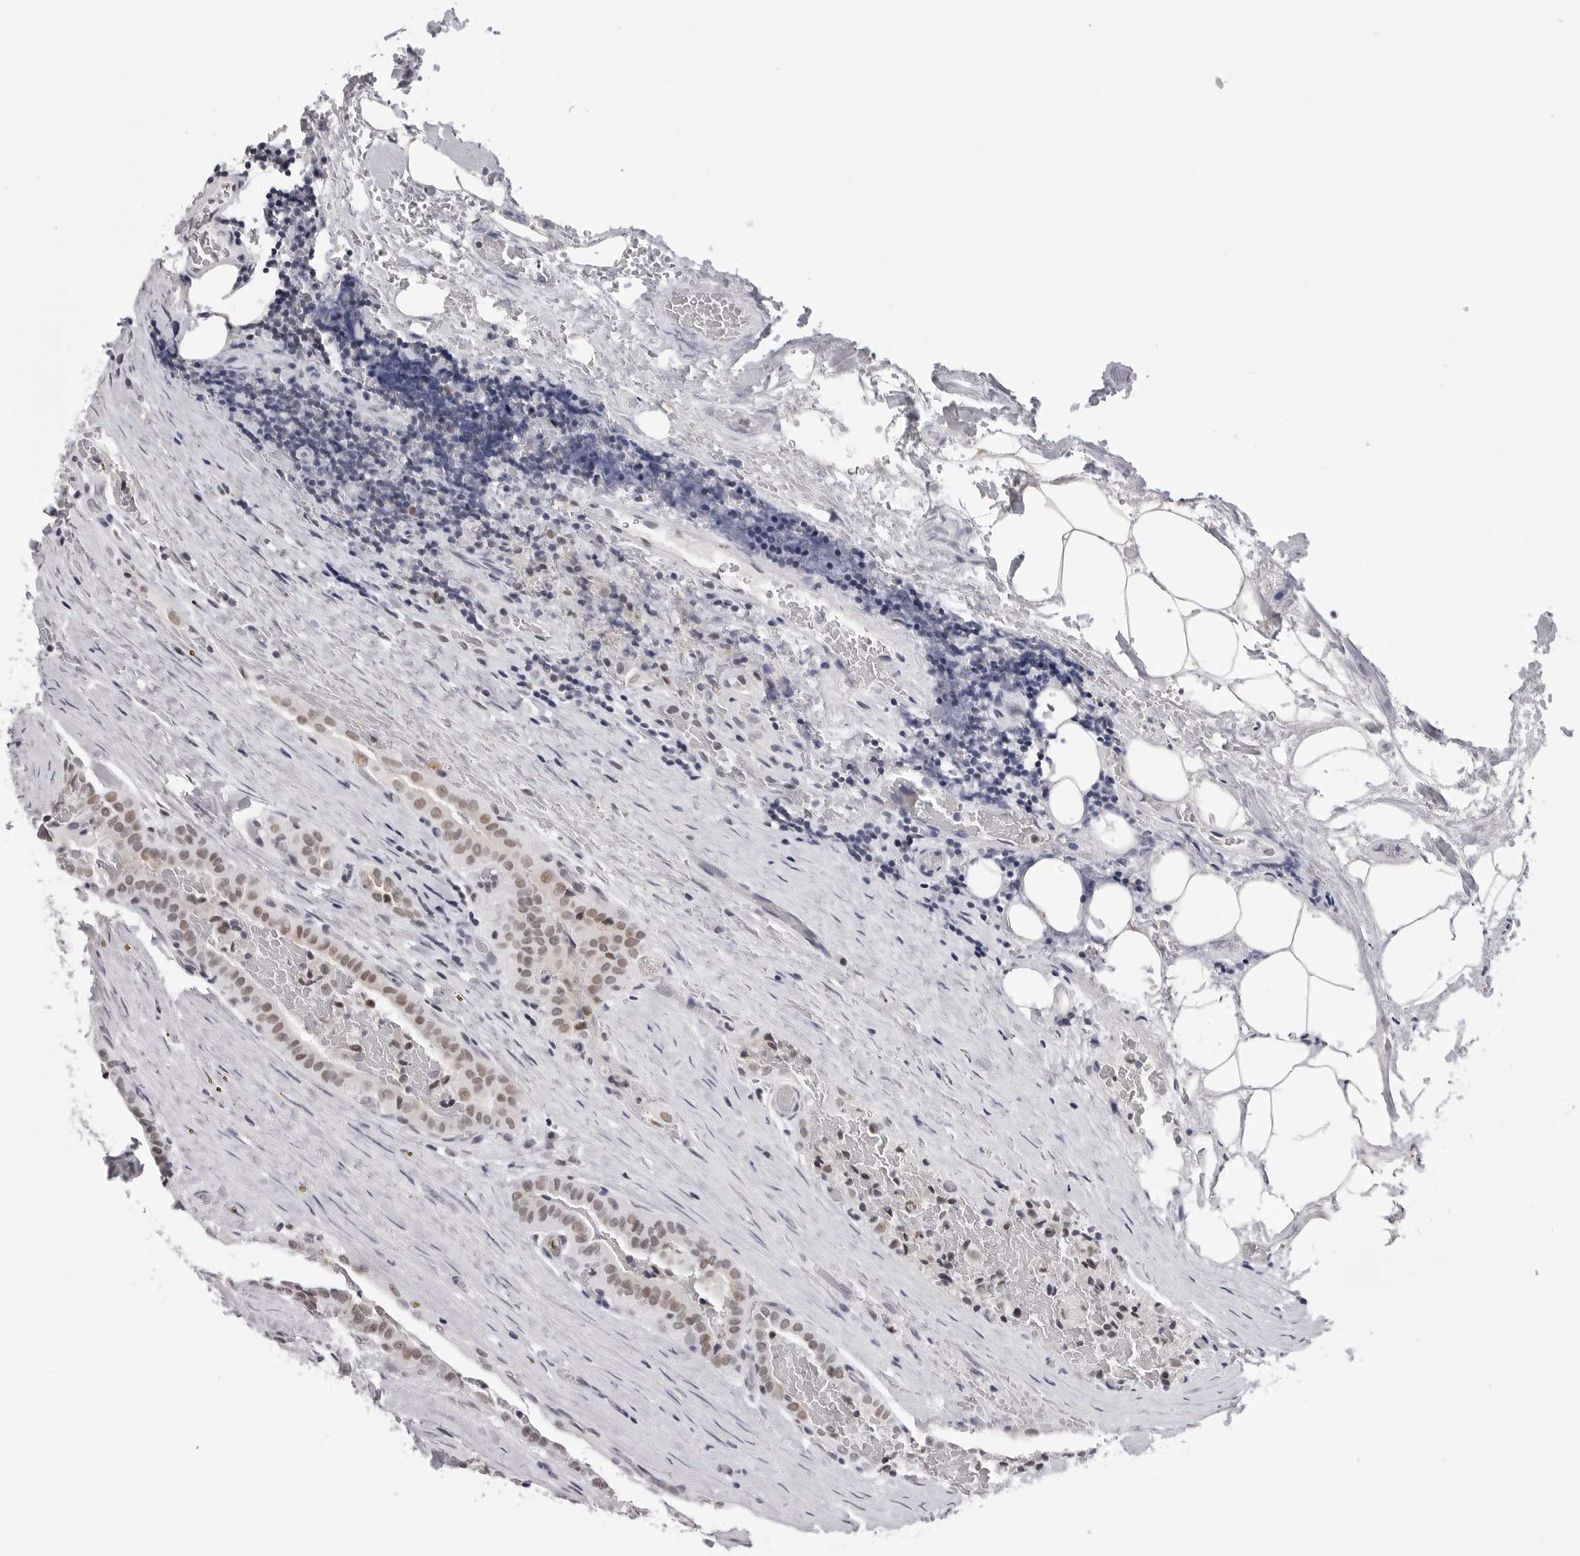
{"staining": {"intensity": "moderate", "quantity": ">75%", "location": "nuclear"}, "tissue": "thyroid cancer", "cell_type": "Tumor cells", "image_type": "cancer", "snomed": [{"axis": "morphology", "description": "Papillary adenocarcinoma, NOS"}, {"axis": "topography", "description": "Thyroid gland"}], "caption": "This is a photomicrograph of IHC staining of thyroid papillary adenocarcinoma, which shows moderate staining in the nuclear of tumor cells.", "gene": "SF3B4", "patient": {"sex": "male", "age": 77}}